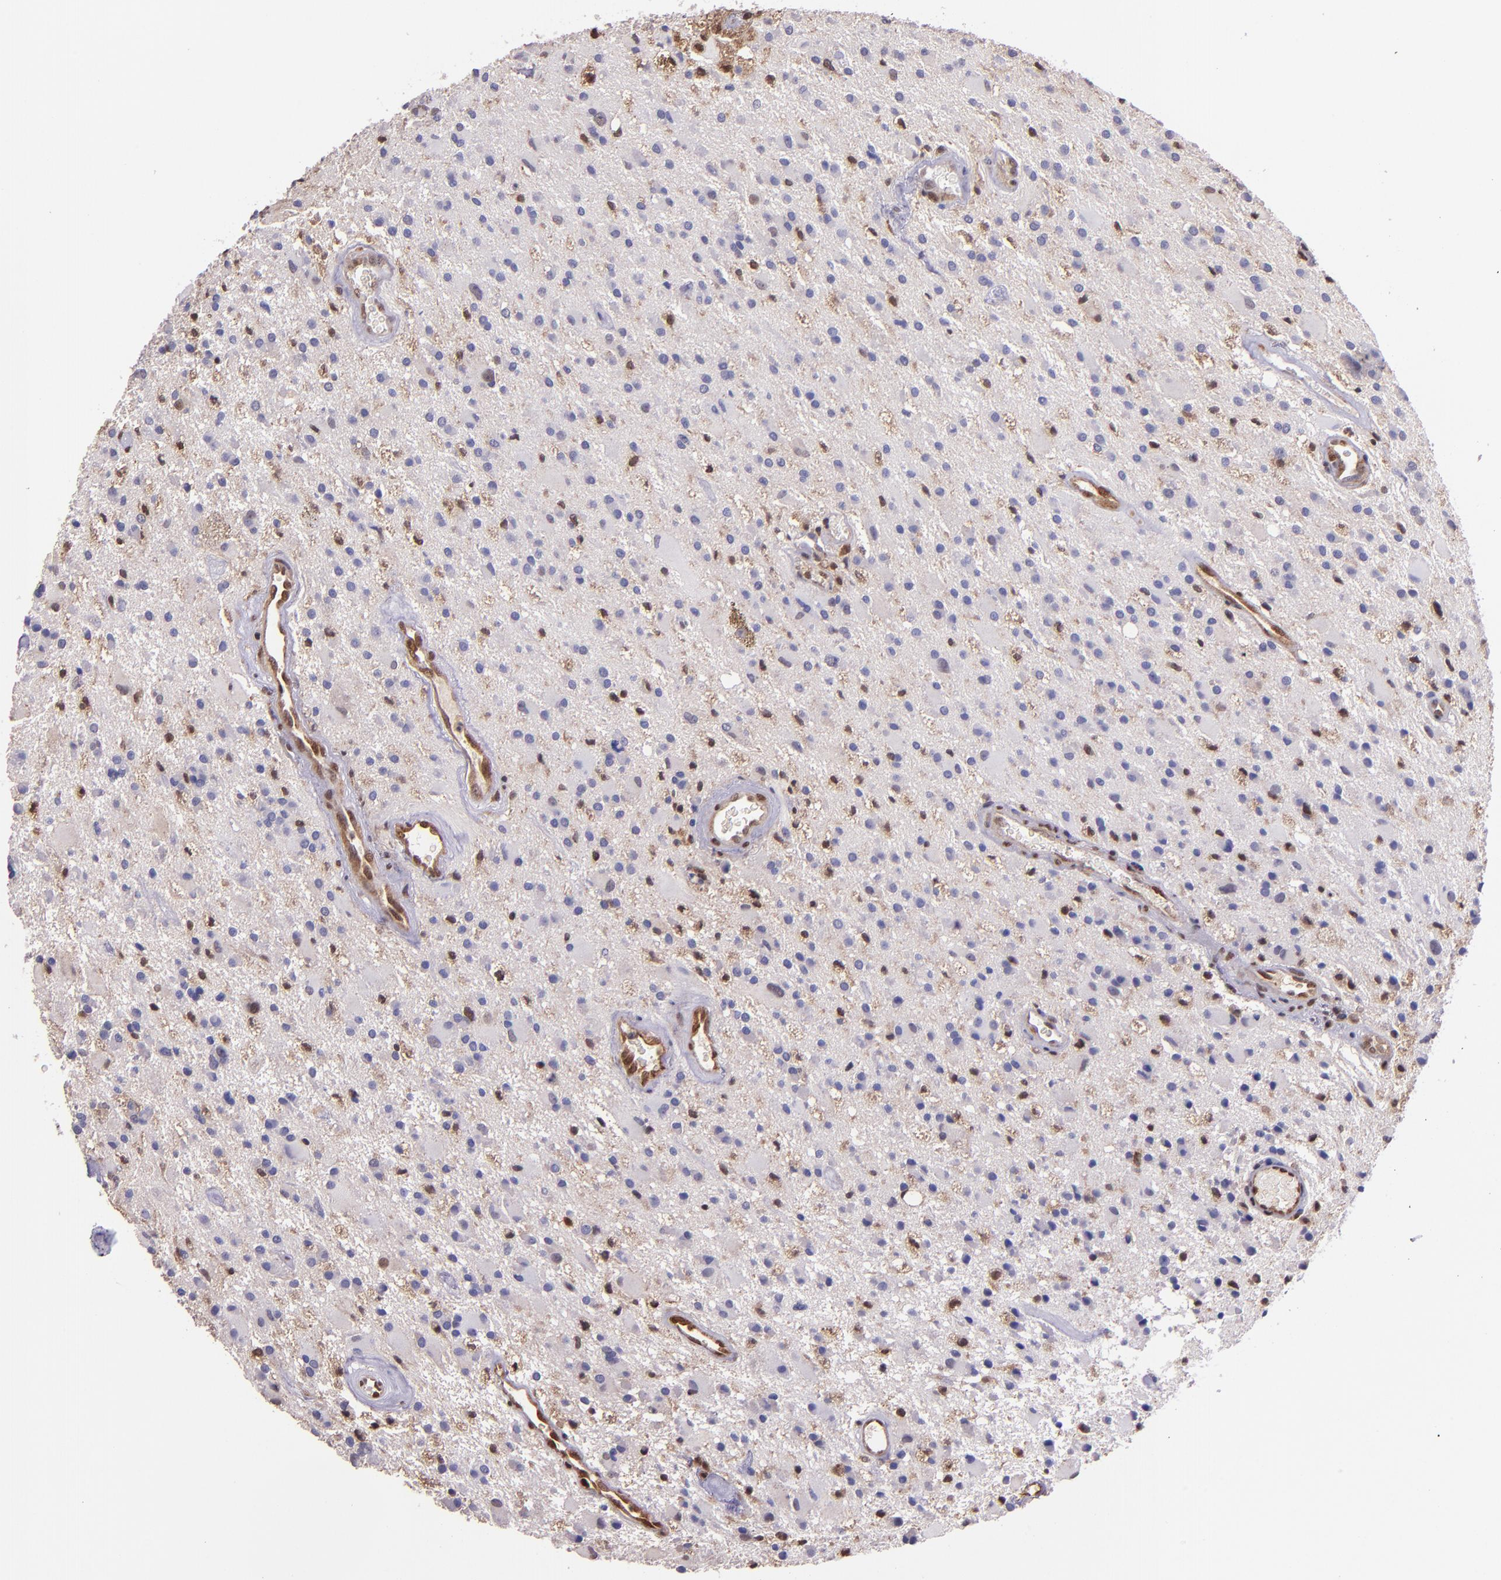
{"staining": {"intensity": "moderate", "quantity": "<25%", "location": "cytoplasmic/membranous"}, "tissue": "glioma", "cell_type": "Tumor cells", "image_type": "cancer", "snomed": [{"axis": "morphology", "description": "Glioma, malignant, Low grade"}, {"axis": "topography", "description": "Brain"}], "caption": "A brown stain labels moderate cytoplasmic/membranous positivity of a protein in glioma tumor cells. (DAB IHC, brown staining for protein, blue staining for nuclei).", "gene": "STAT6", "patient": {"sex": "male", "age": 58}}